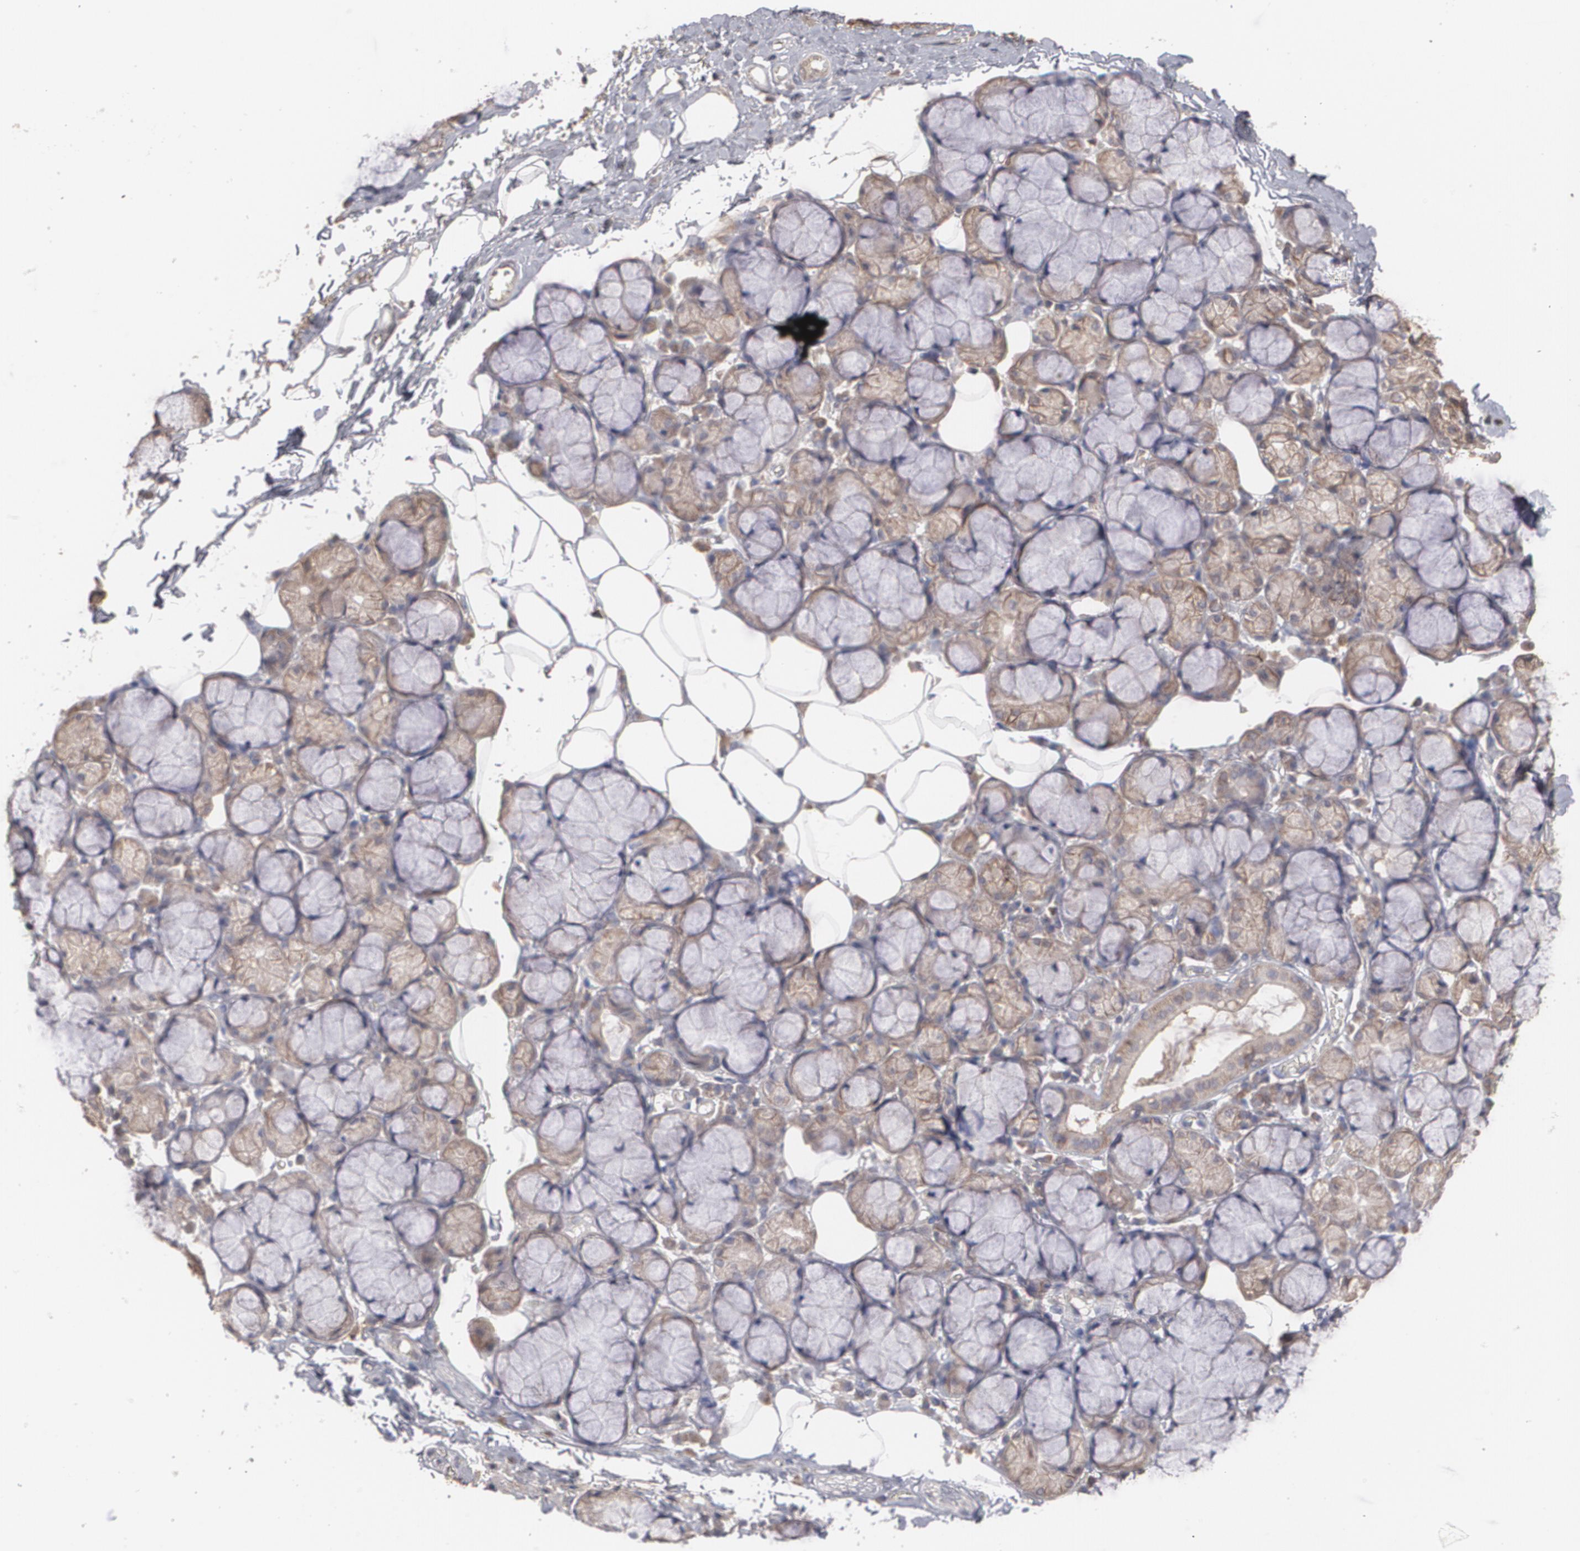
{"staining": {"intensity": "strong", "quantity": ">75%", "location": "cytoplasmic/membranous"}, "tissue": "salivary gland", "cell_type": "Glandular cells", "image_type": "normal", "snomed": [{"axis": "morphology", "description": "Normal tissue, NOS"}, {"axis": "topography", "description": "Skeletal muscle"}, {"axis": "topography", "description": "Oral tissue"}, {"axis": "topography", "description": "Salivary gland"}, {"axis": "topography", "description": "Peripheral nerve tissue"}], "caption": "Salivary gland stained with IHC exhibits strong cytoplasmic/membranous expression in approximately >75% of glandular cells. Using DAB (brown) and hematoxylin (blue) stains, captured at high magnification using brightfield microscopy.", "gene": "ARF6", "patient": {"sex": "male", "age": 54}}